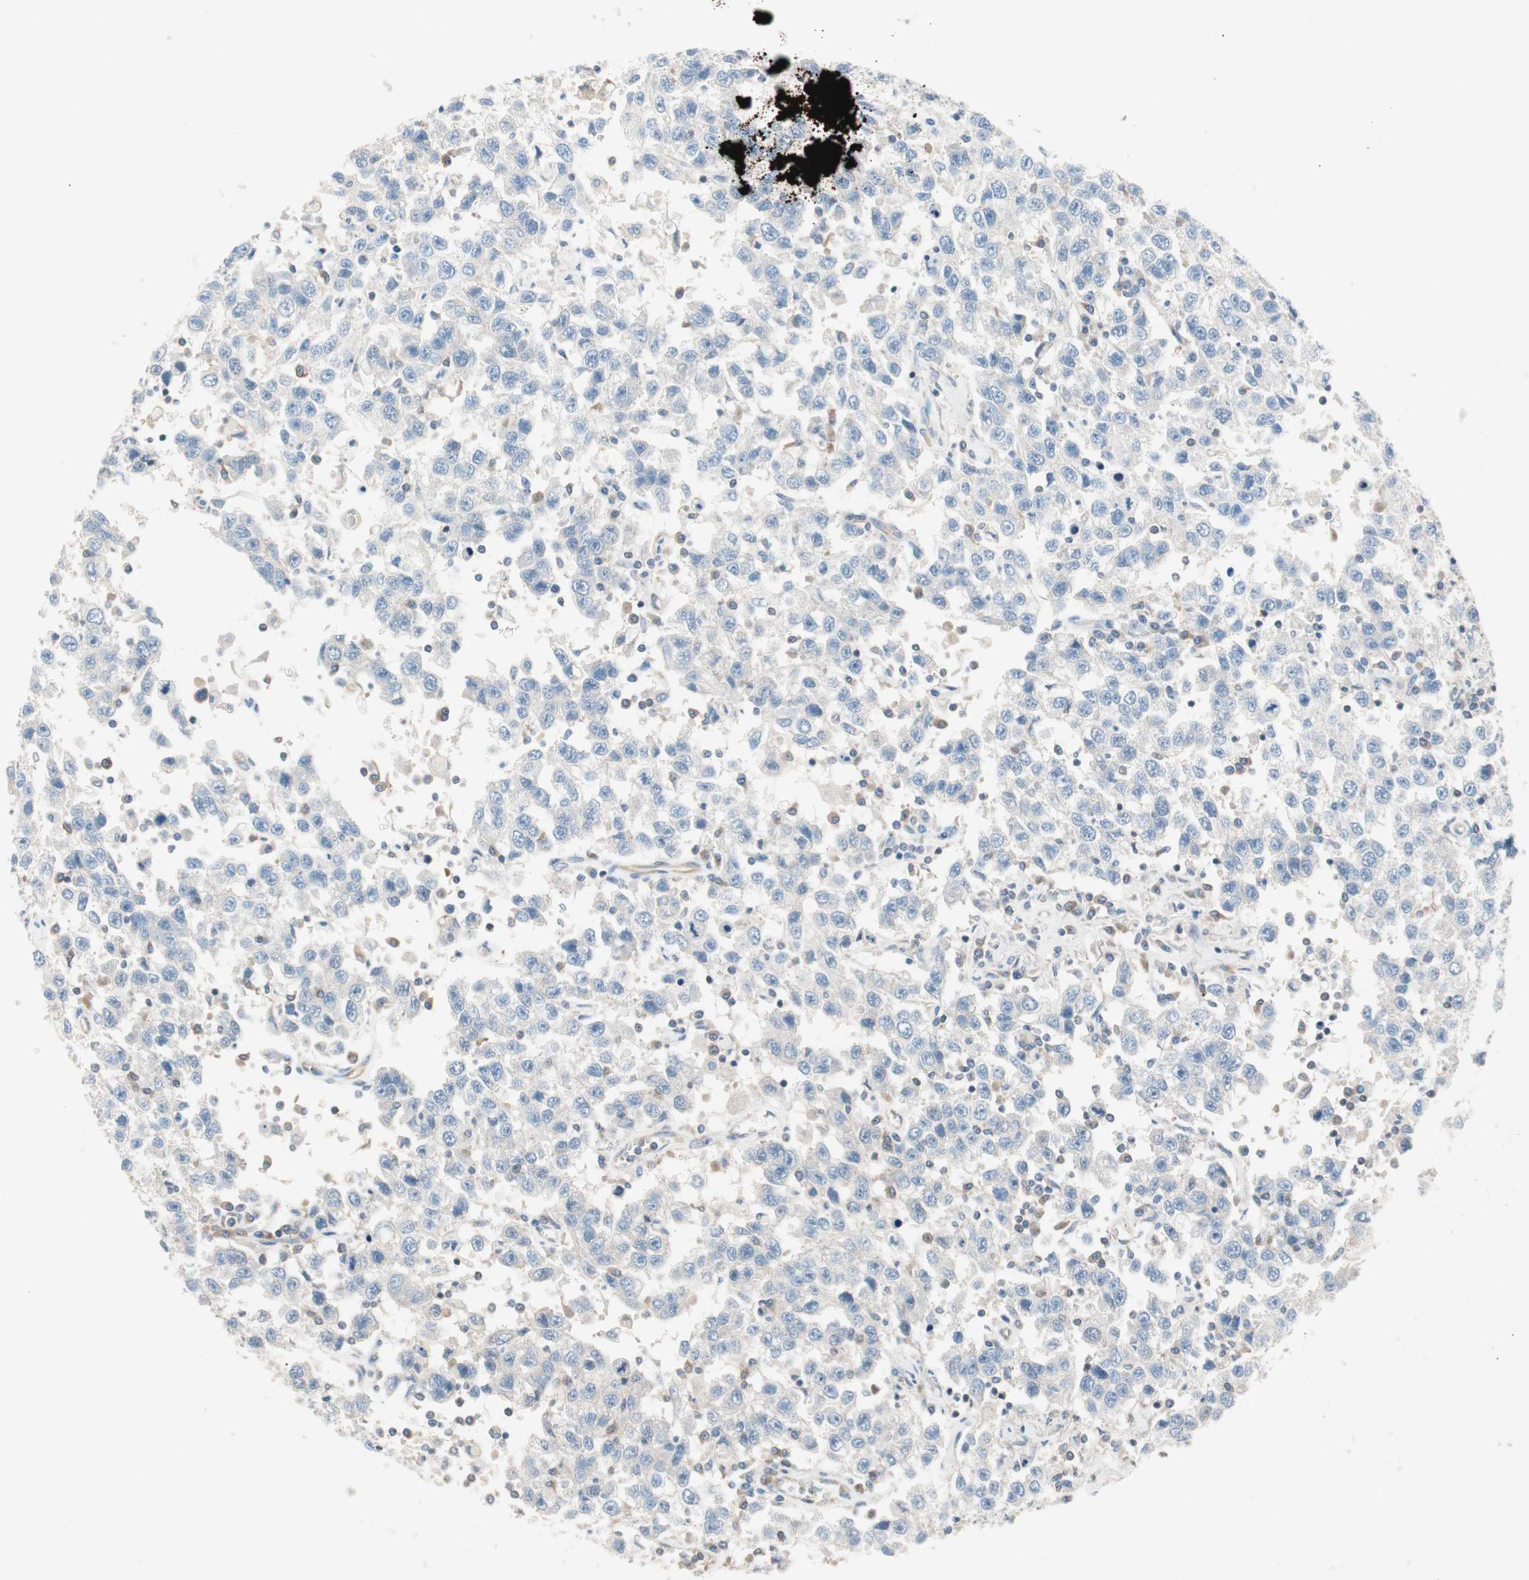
{"staining": {"intensity": "negative", "quantity": "none", "location": "none"}, "tissue": "testis cancer", "cell_type": "Tumor cells", "image_type": "cancer", "snomed": [{"axis": "morphology", "description": "Seminoma, NOS"}, {"axis": "topography", "description": "Testis"}], "caption": "DAB (3,3'-diaminobenzidine) immunohistochemical staining of human testis cancer demonstrates no significant positivity in tumor cells. Brightfield microscopy of IHC stained with DAB (brown) and hematoxylin (blue), captured at high magnification.", "gene": "GLUL", "patient": {"sex": "male", "age": 41}}